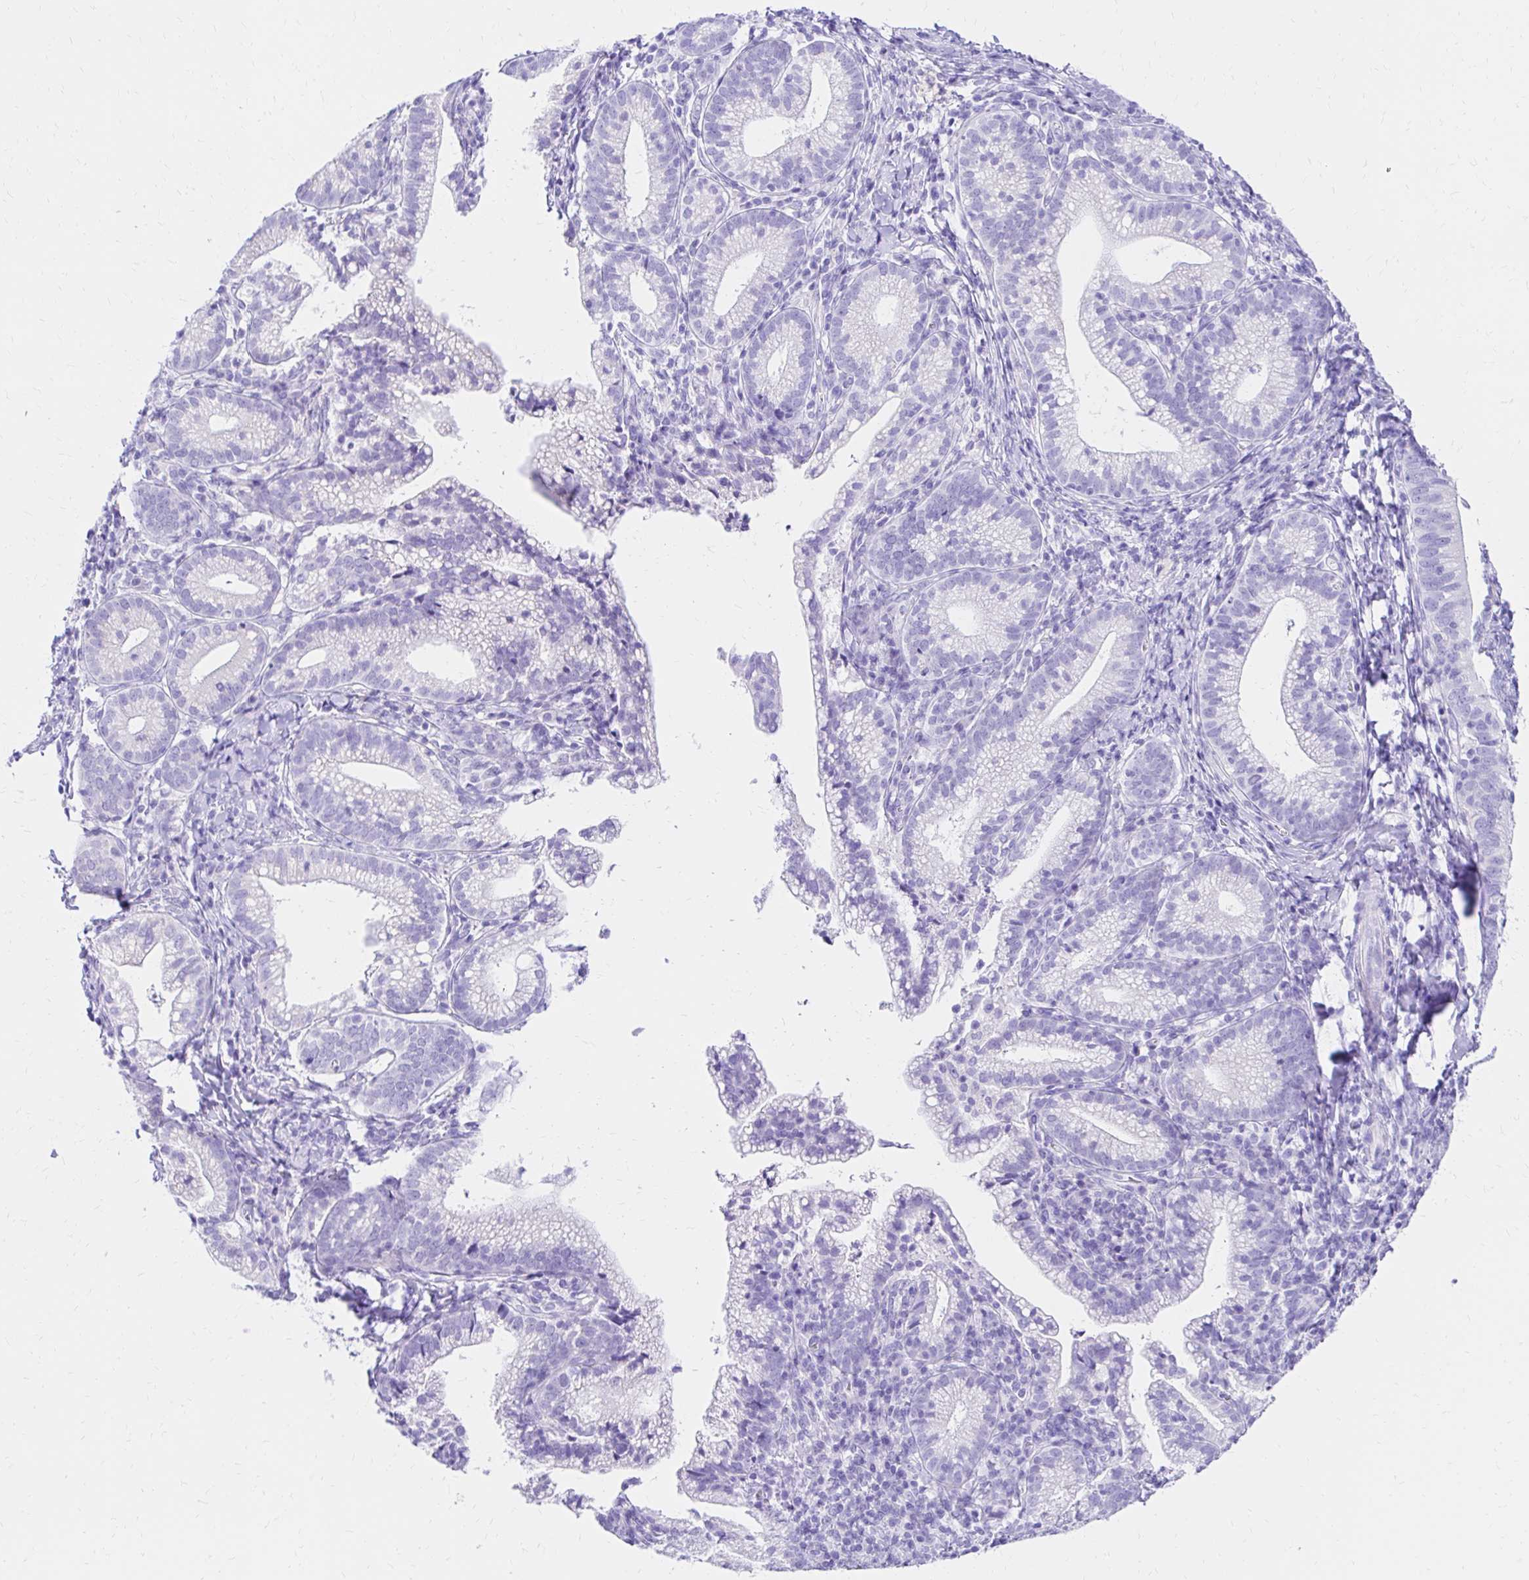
{"staining": {"intensity": "negative", "quantity": "none", "location": "none"}, "tissue": "cervical cancer", "cell_type": "Tumor cells", "image_type": "cancer", "snomed": [{"axis": "morphology", "description": "Normal tissue, NOS"}, {"axis": "morphology", "description": "Adenocarcinoma, NOS"}, {"axis": "topography", "description": "Cervix"}], "caption": "Tumor cells are negative for protein expression in human cervical cancer (adenocarcinoma).", "gene": "S100G", "patient": {"sex": "female", "age": 44}}